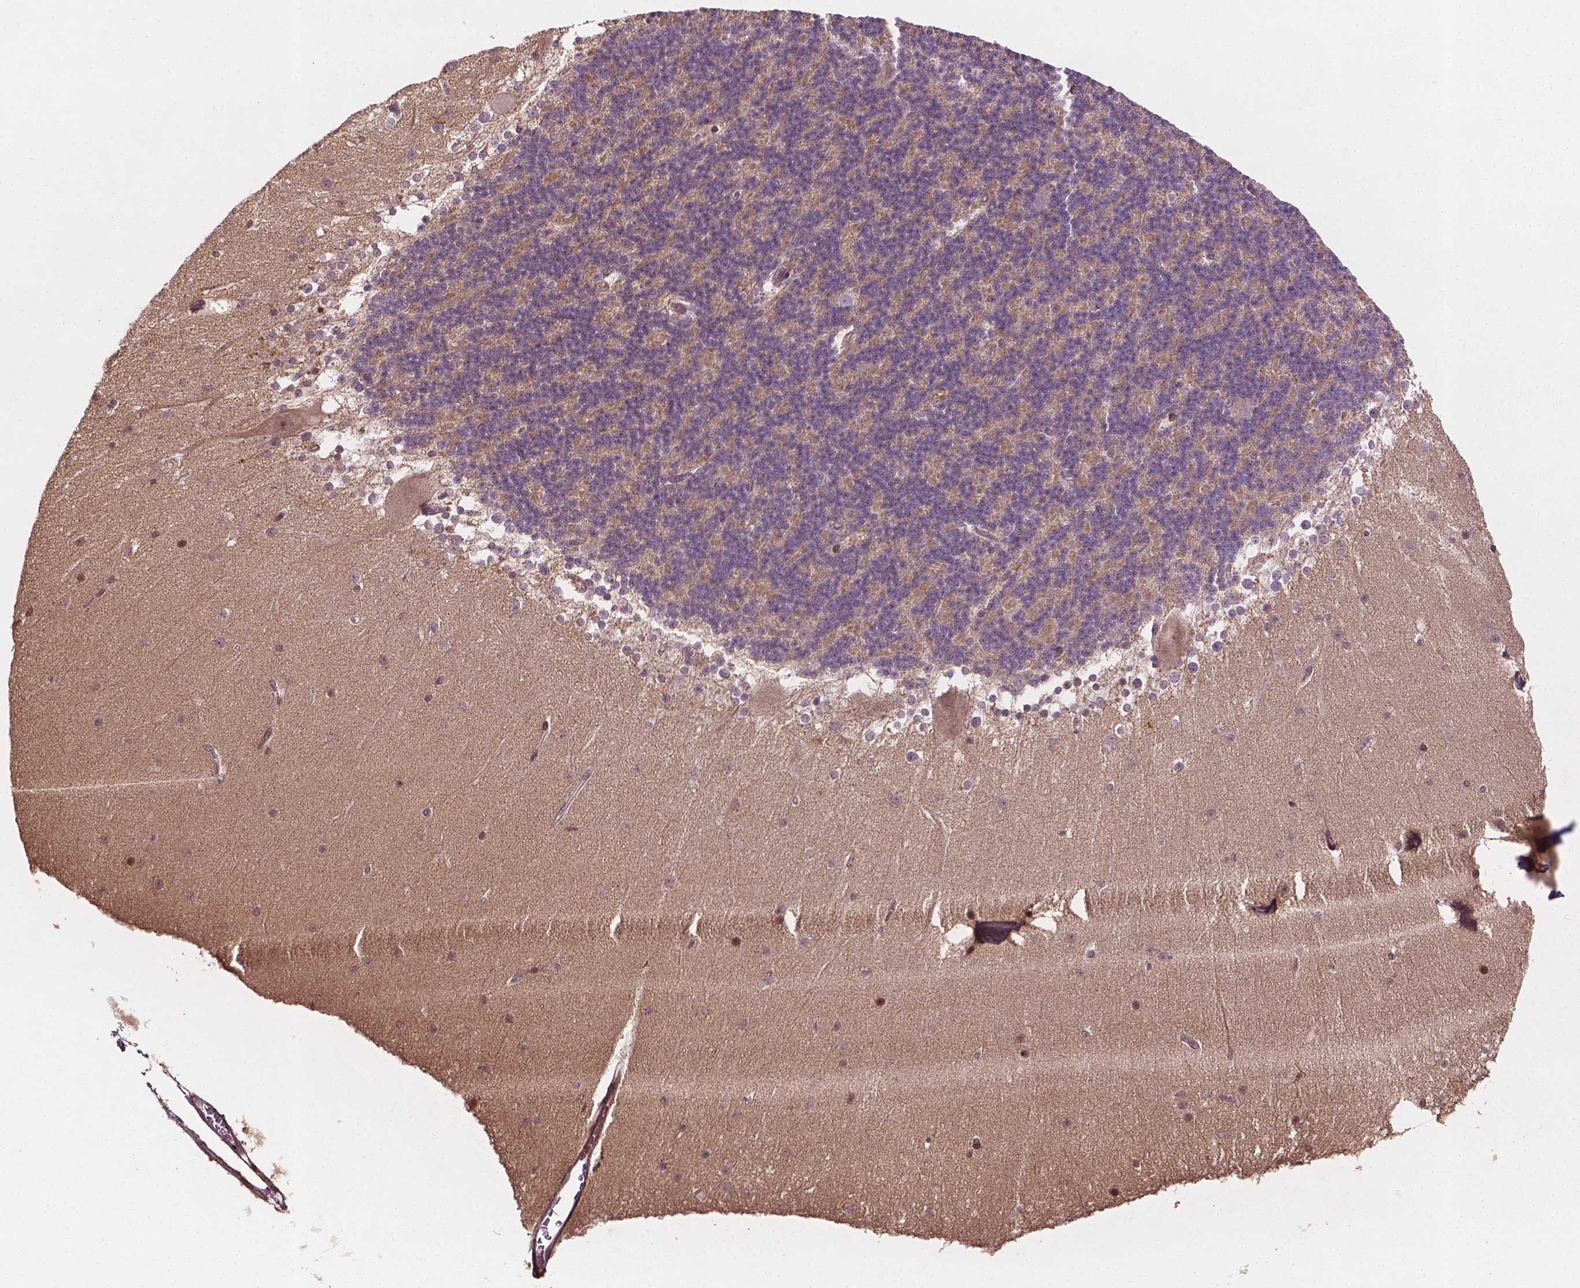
{"staining": {"intensity": "negative", "quantity": "none", "location": "none"}, "tissue": "cerebellum", "cell_type": "Cells in granular layer", "image_type": "normal", "snomed": [{"axis": "morphology", "description": "Normal tissue, NOS"}, {"axis": "topography", "description": "Cerebellum"}], "caption": "Immunohistochemistry (IHC) micrograph of unremarkable human cerebellum stained for a protein (brown), which reveals no expression in cells in granular layer.", "gene": "B3GALNT2", "patient": {"sex": "female", "age": 19}}